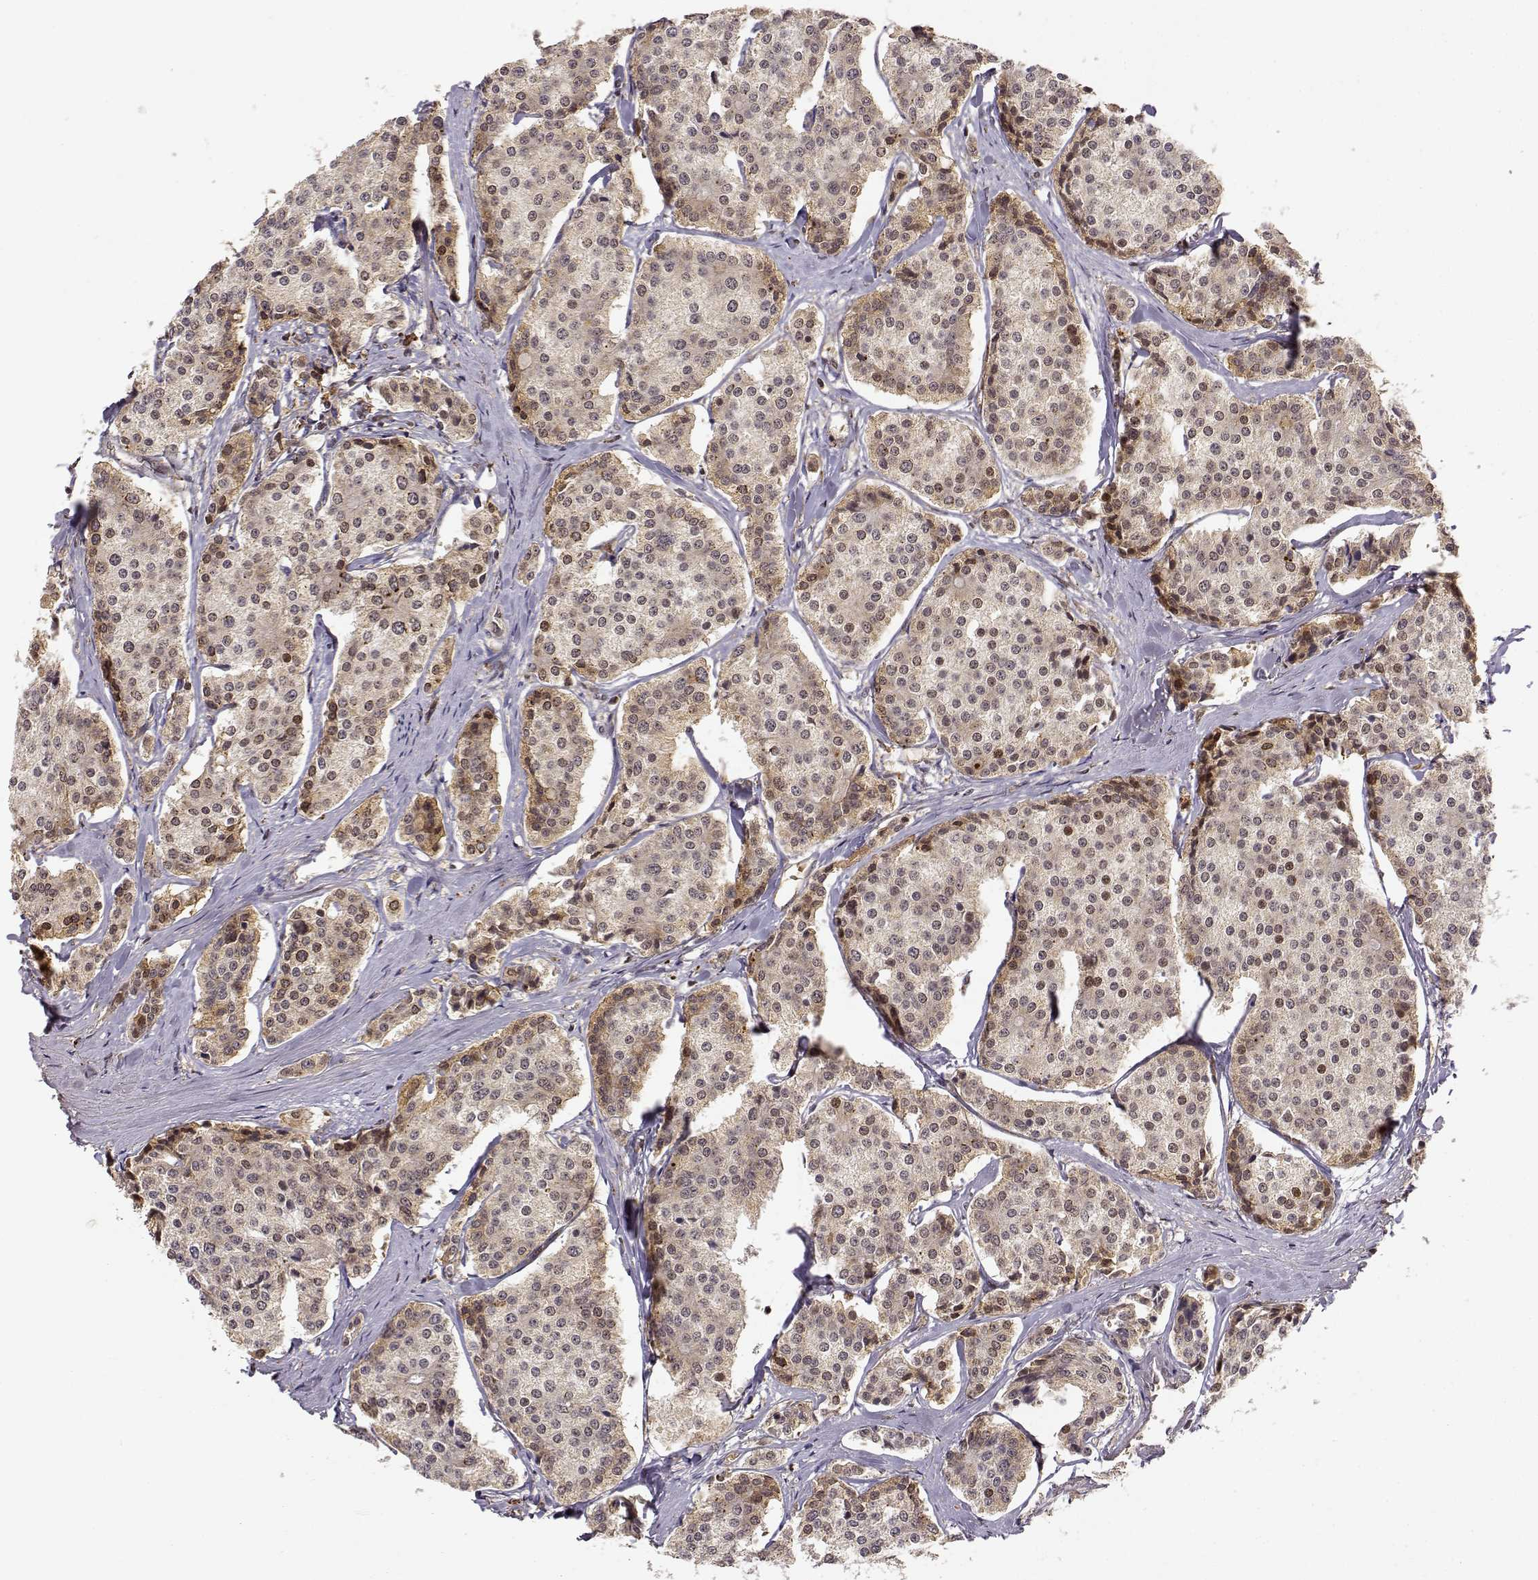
{"staining": {"intensity": "weak", "quantity": ">75%", "location": "cytoplasmic/membranous"}, "tissue": "carcinoid", "cell_type": "Tumor cells", "image_type": "cancer", "snomed": [{"axis": "morphology", "description": "Carcinoid, malignant, NOS"}, {"axis": "topography", "description": "Small intestine"}], "caption": "This is an image of IHC staining of carcinoid (malignant), which shows weak staining in the cytoplasmic/membranous of tumor cells.", "gene": "MAEA", "patient": {"sex": "female", "age": 65}}